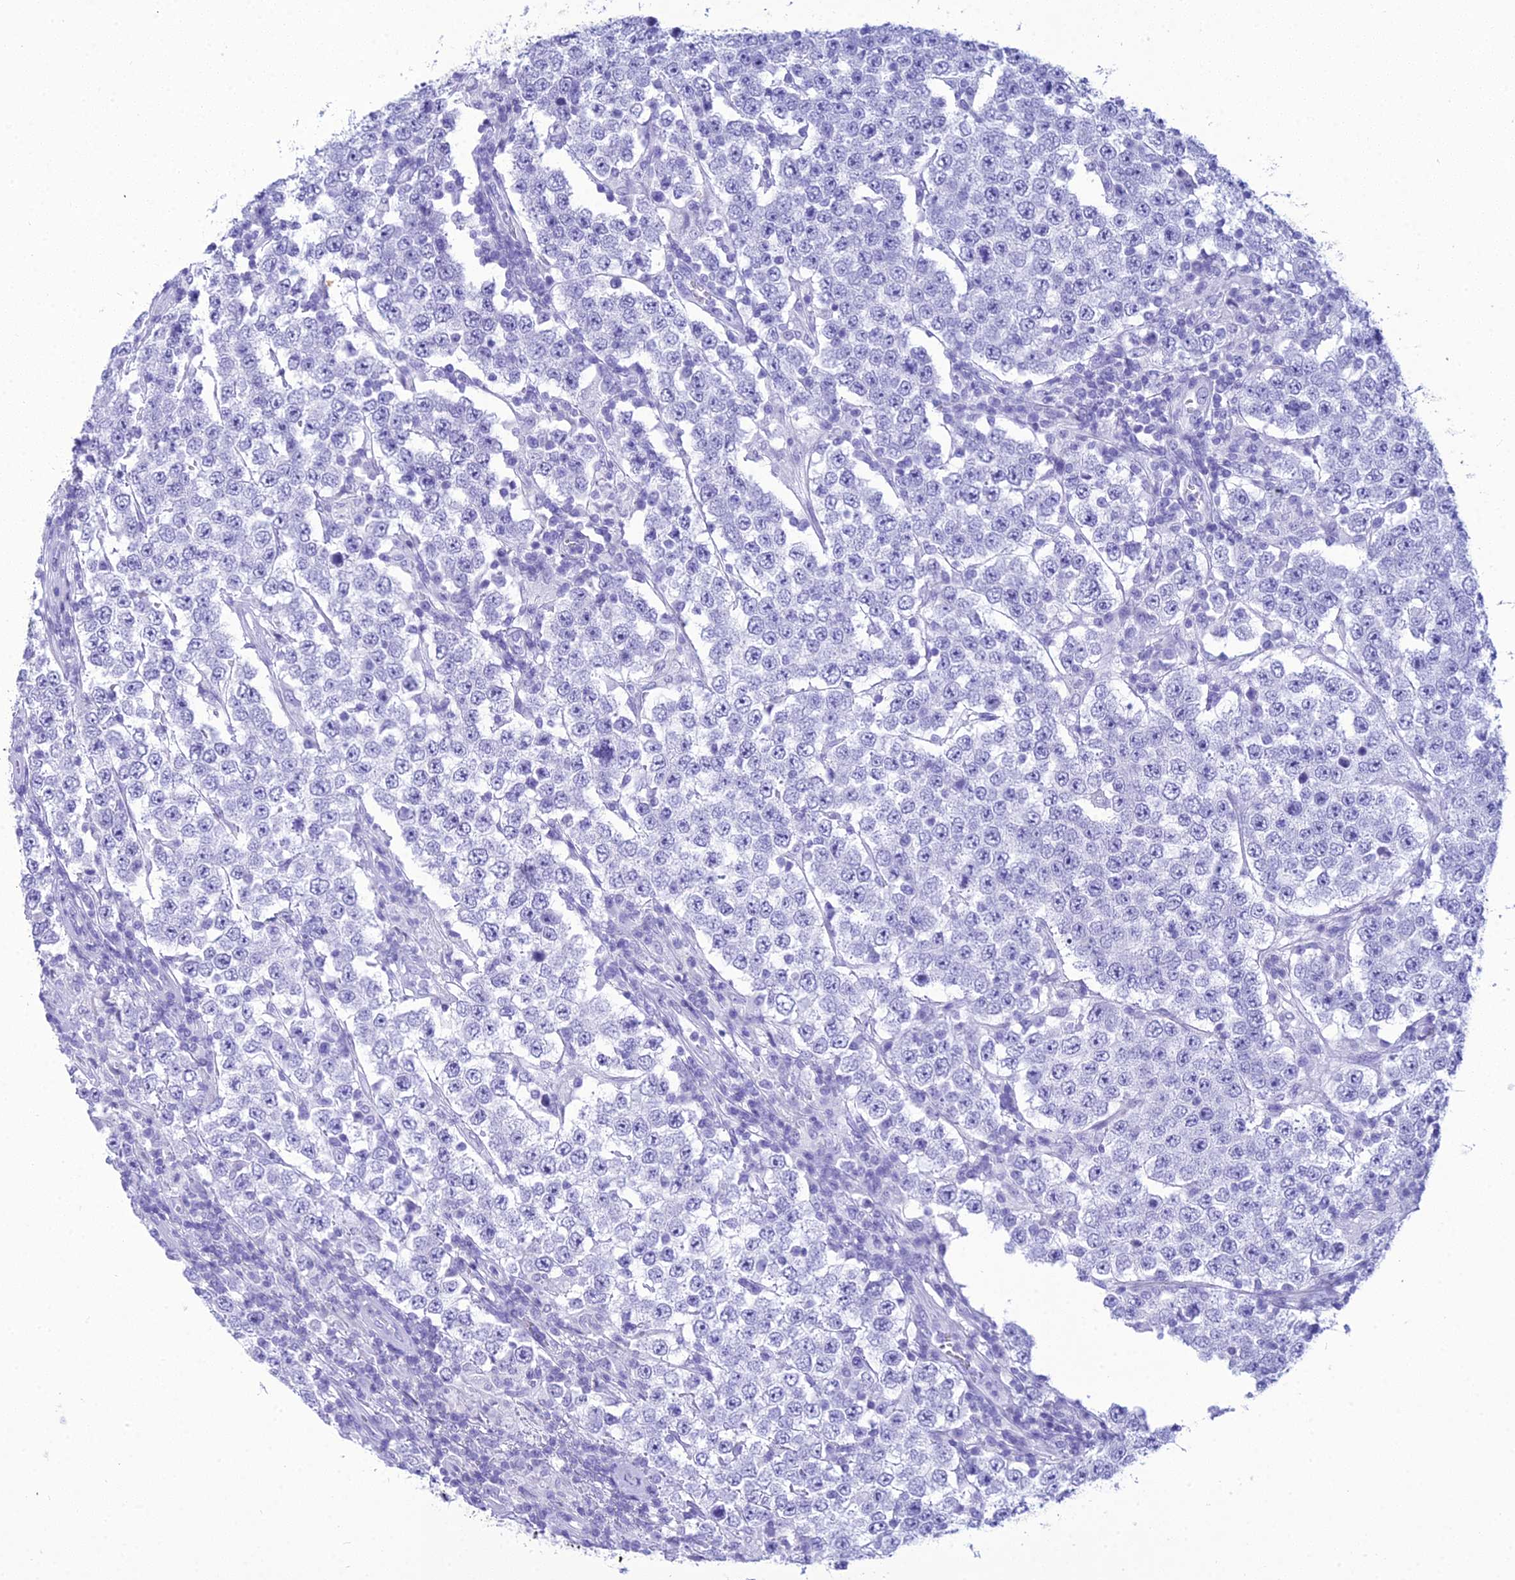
{"staining": {"intensity": "negative", "quantity": "none", "location": "none"}, "tissue": "testis cancer", "cell_type": "Tumor cells", "image_type": "cancer", "snomed": [{"axis": "morphology", "description": "Normal tissue, NOS"}, {"axis": "morphology", "description": "Urothelial carcinoma, High grade"}, {"axis": "morphology", "description": "Seminoma, NOS"}, {"axis": "morphology", "description": "Carcinoma, Embryonal, NOS"}, {"axis": "topography", "description": "Urinary bladder"}, {"axis": "topography", "description": "Testis"}], "caption": "DAB immunohistochemical staining of testis cancer displays no significant staining in tumor cells.", "gene": "ZNF442", "patient": {"sex": "male", "age": 41}}